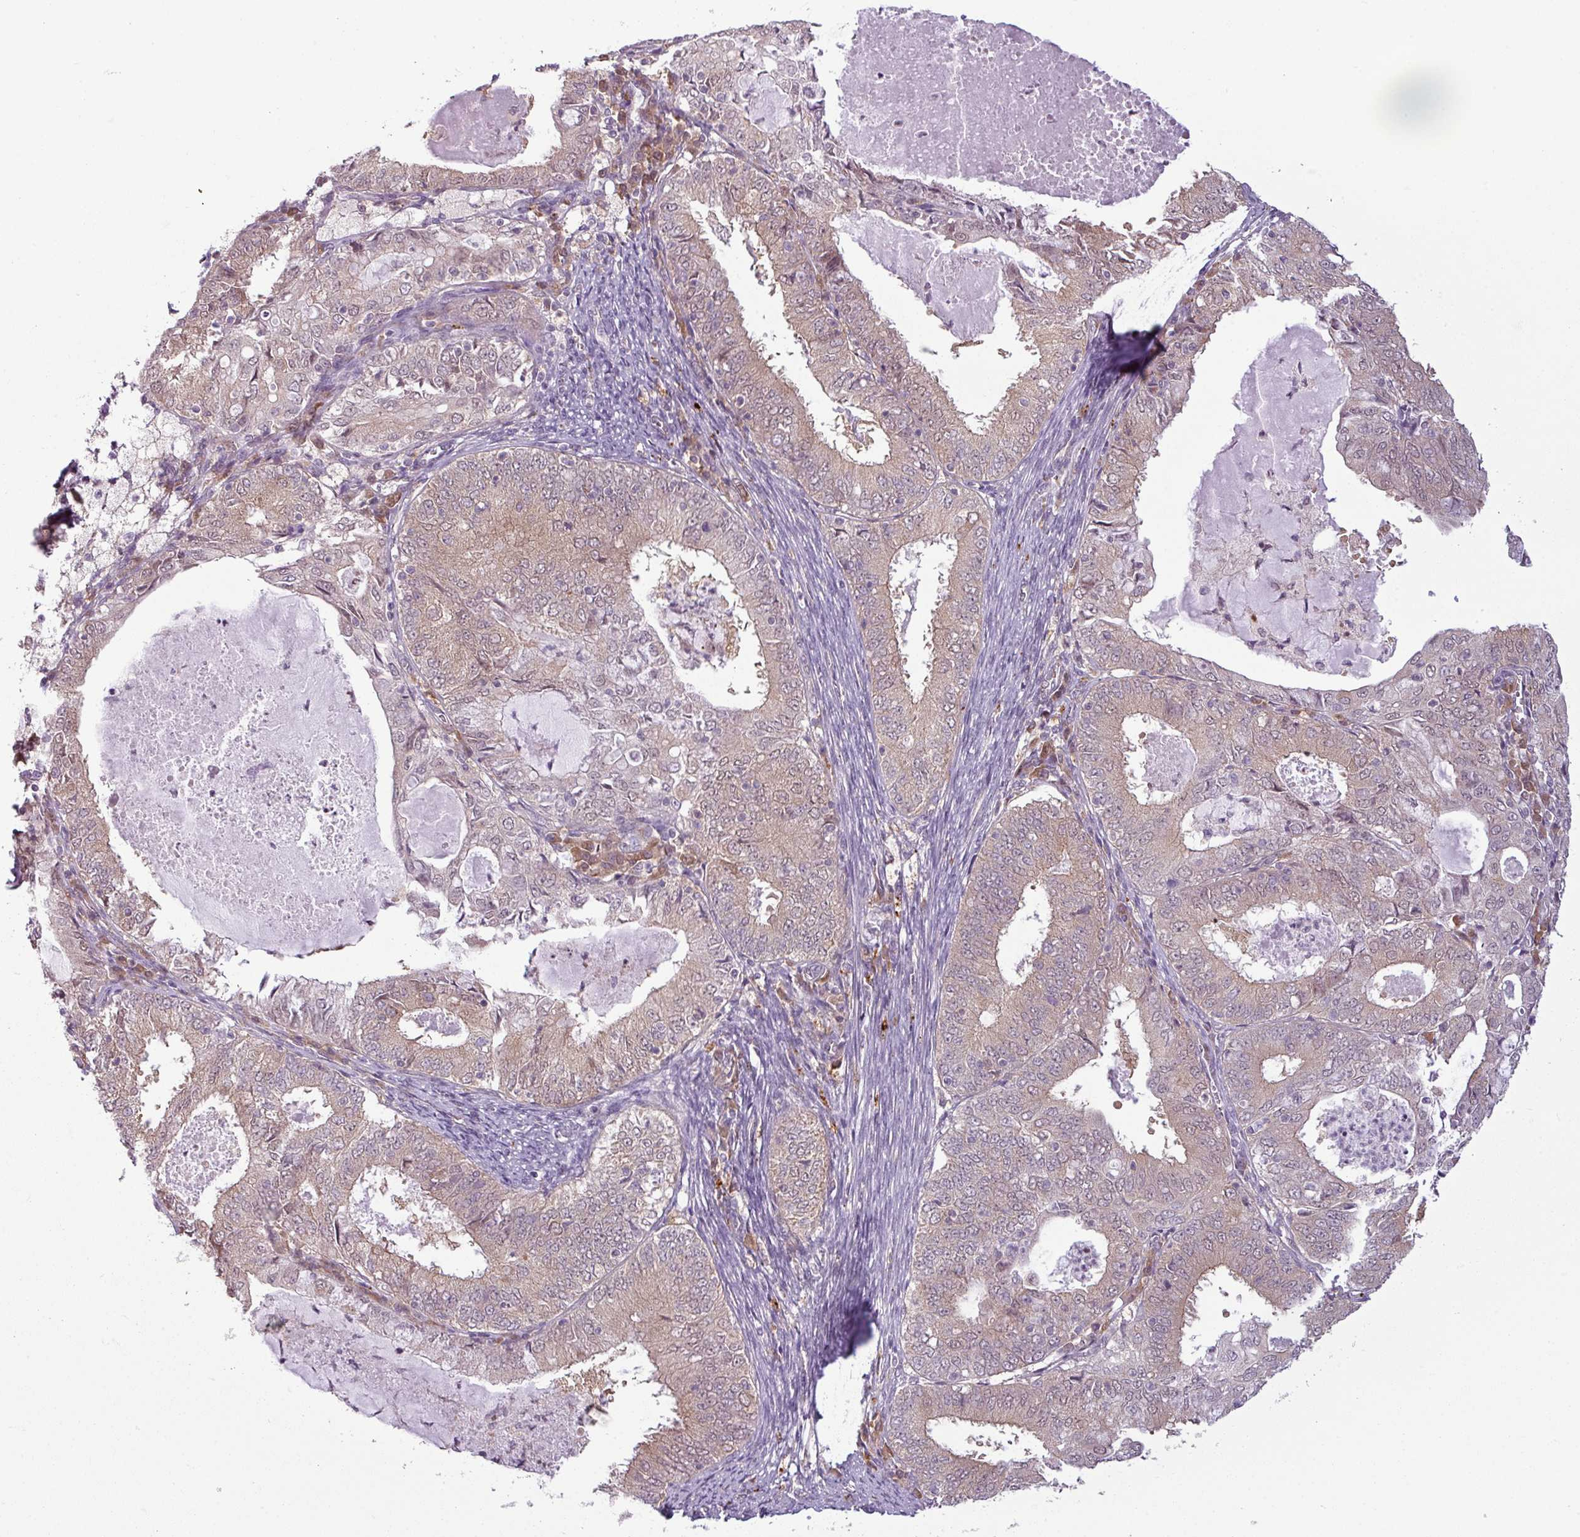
{"staining": {"intensity": "weak", "quantity": ">75%", "location": "cytoplasmic/membranous,nuclear"}, "tissue": "endometrial cancer", "cell_type": "Tumor cells", "image_type": "cancer", "snomed": [{"axis": "morphology", "description": "Adenocarcinoma, NOS"}, {"axis": "topography", "description": "Endometrium"}], "caption": "Endometrial cancer stained with a protein marker reveals weak staining in tumor cells.", "gene": "CCDC144A", "patient": {"sex": "female", "age": 57}}